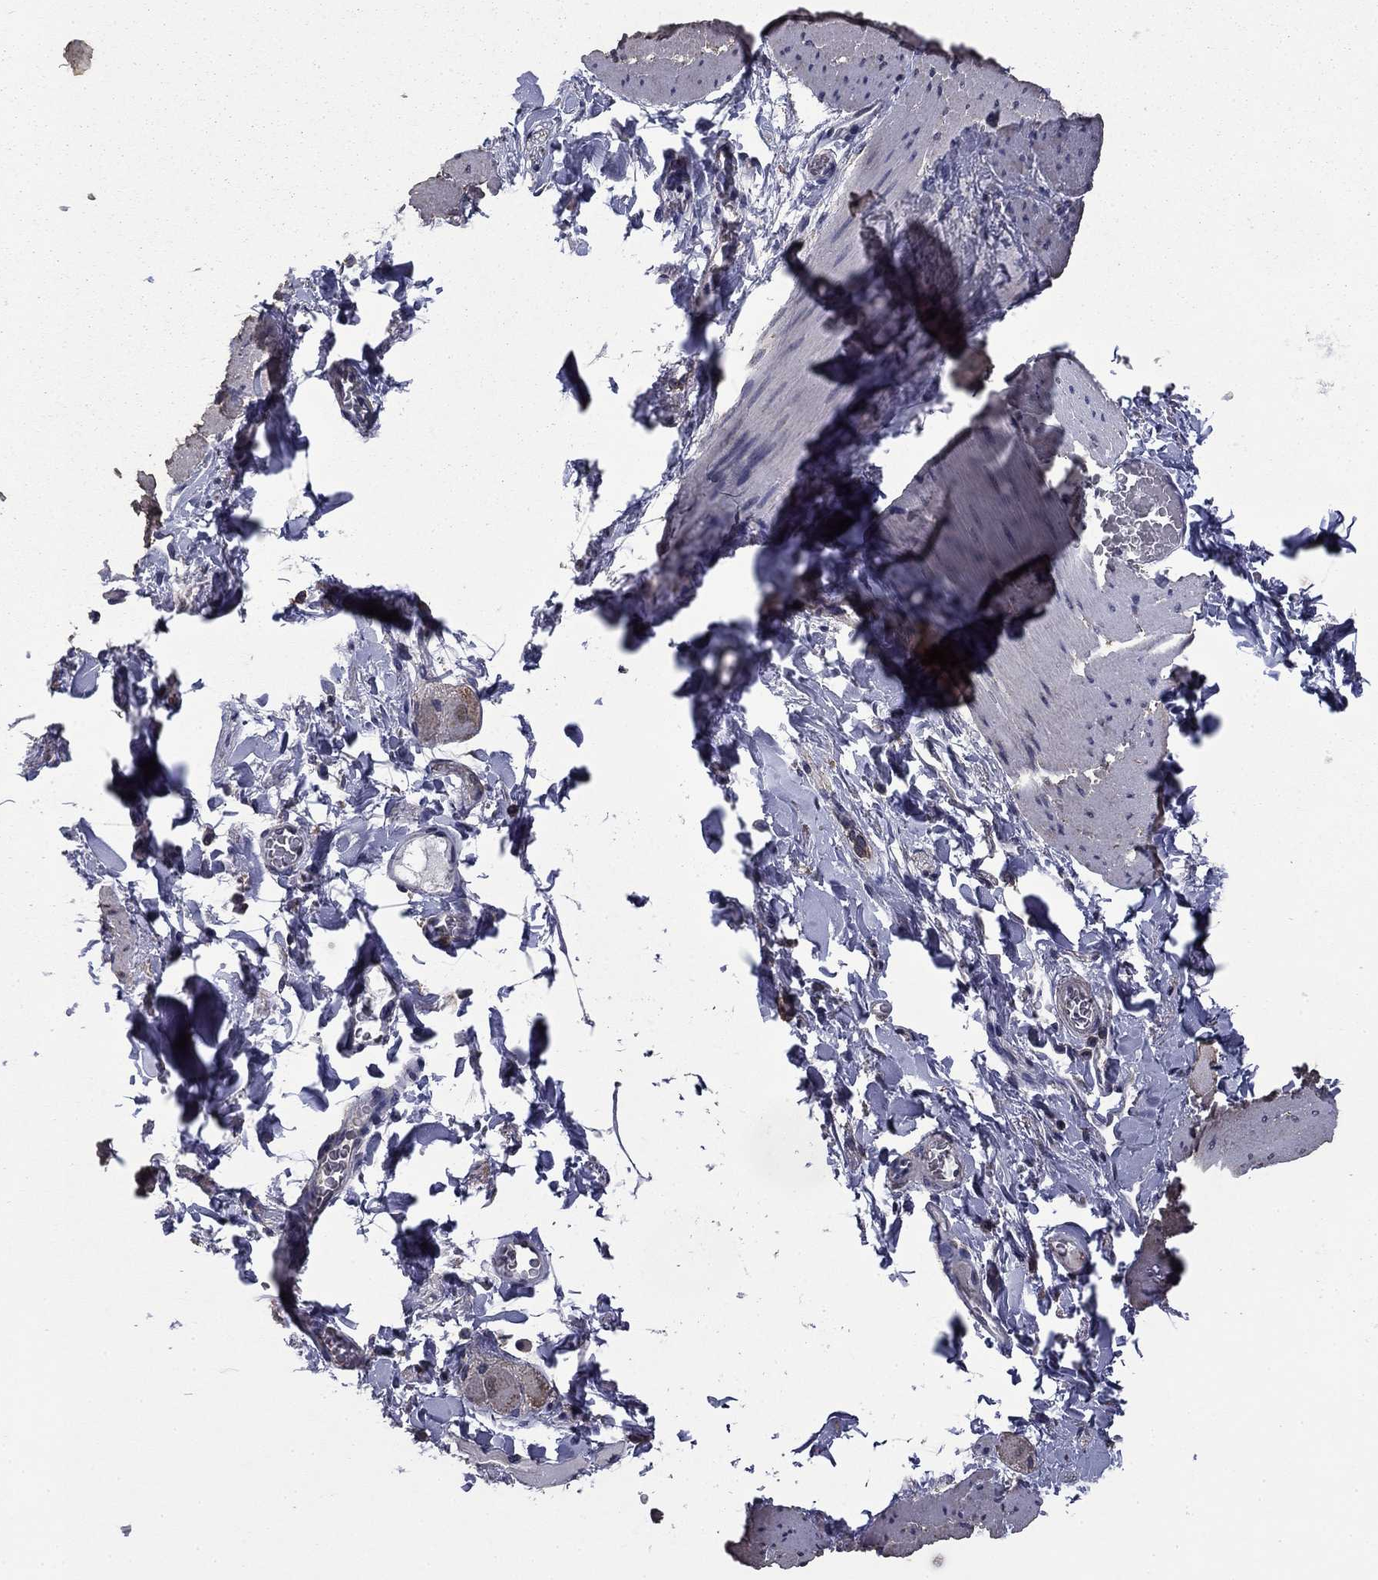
{"staining": {"intensity": "negative", "quantity": "none", "location": "none"}, "tissue": "soft tissue", "cell_type": "Fibroblasts", "image_type": "normal", "snomed": [{"axis": "morphology", "description": "Normal tissue, NOS"}, {"axis": "topography", "description": "Smooth muscle"}, {"axis": "topography", "description": "Duodenum"}, {"axis": "topography", "description": "Peripheral nerve tissue"}], "caption": "Protein analysis of unremarkable soft tissue shows no significant expression in fibroblasts.", "gene": "MFAP3L", "patient": {"sex": "female", "age": 61}}